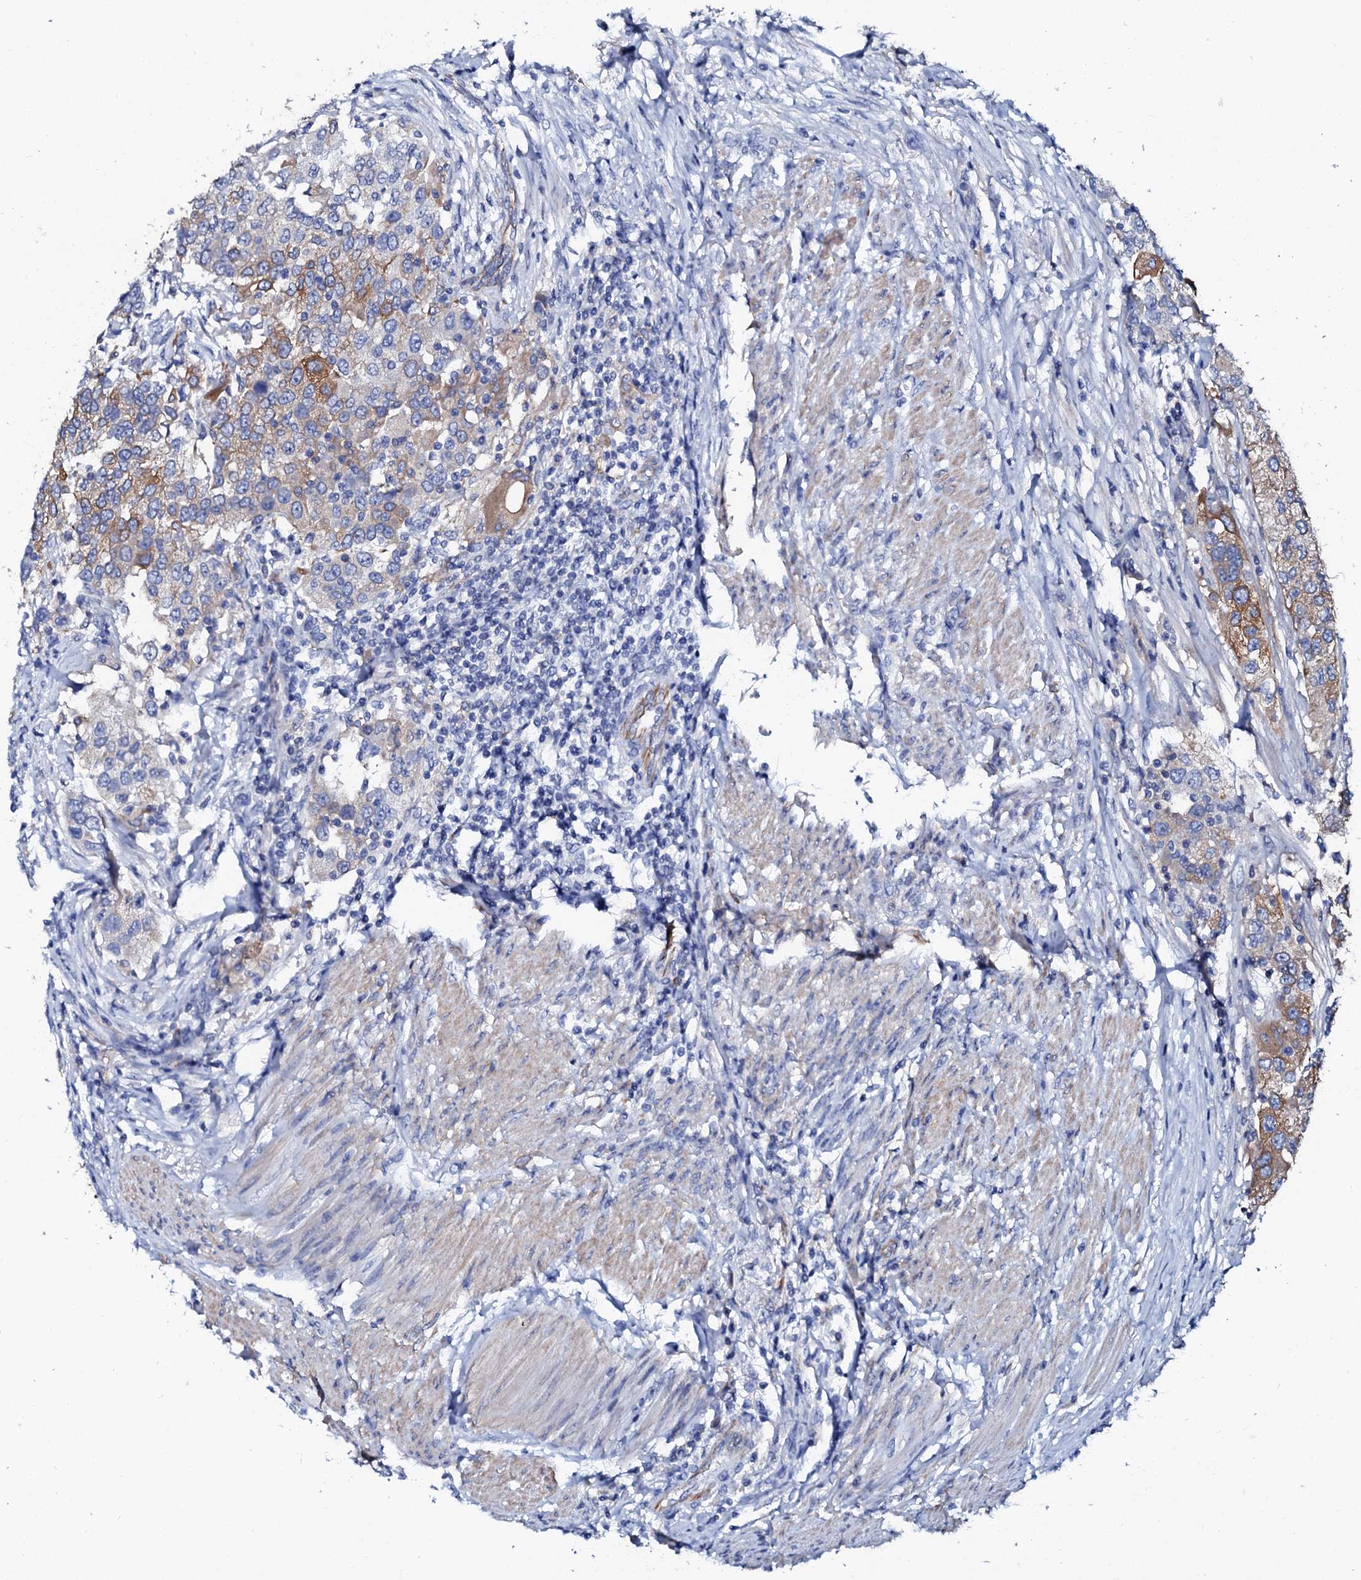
{"staining": {"intensity": "moderate", "quantity": "<25%", "location": "cytoplasmic/membranous"}, "tissue": "urothelial cancer", "cell_type": "Tumor cells", "image_type": "cancer", "snomed": [{"axis": "morphology", "description": "Urothelial carcinoma, High grade"}, {"axis": "topography", "description": "Urinary bladder"}], "caption": "Tumor cells show moderate cytoplasmic/membranous expression in about <25% of cells in high-grade urothelial carcinoma.", "gene": "GLB1L3", "patient": {"sex": "female", "age": 80}}